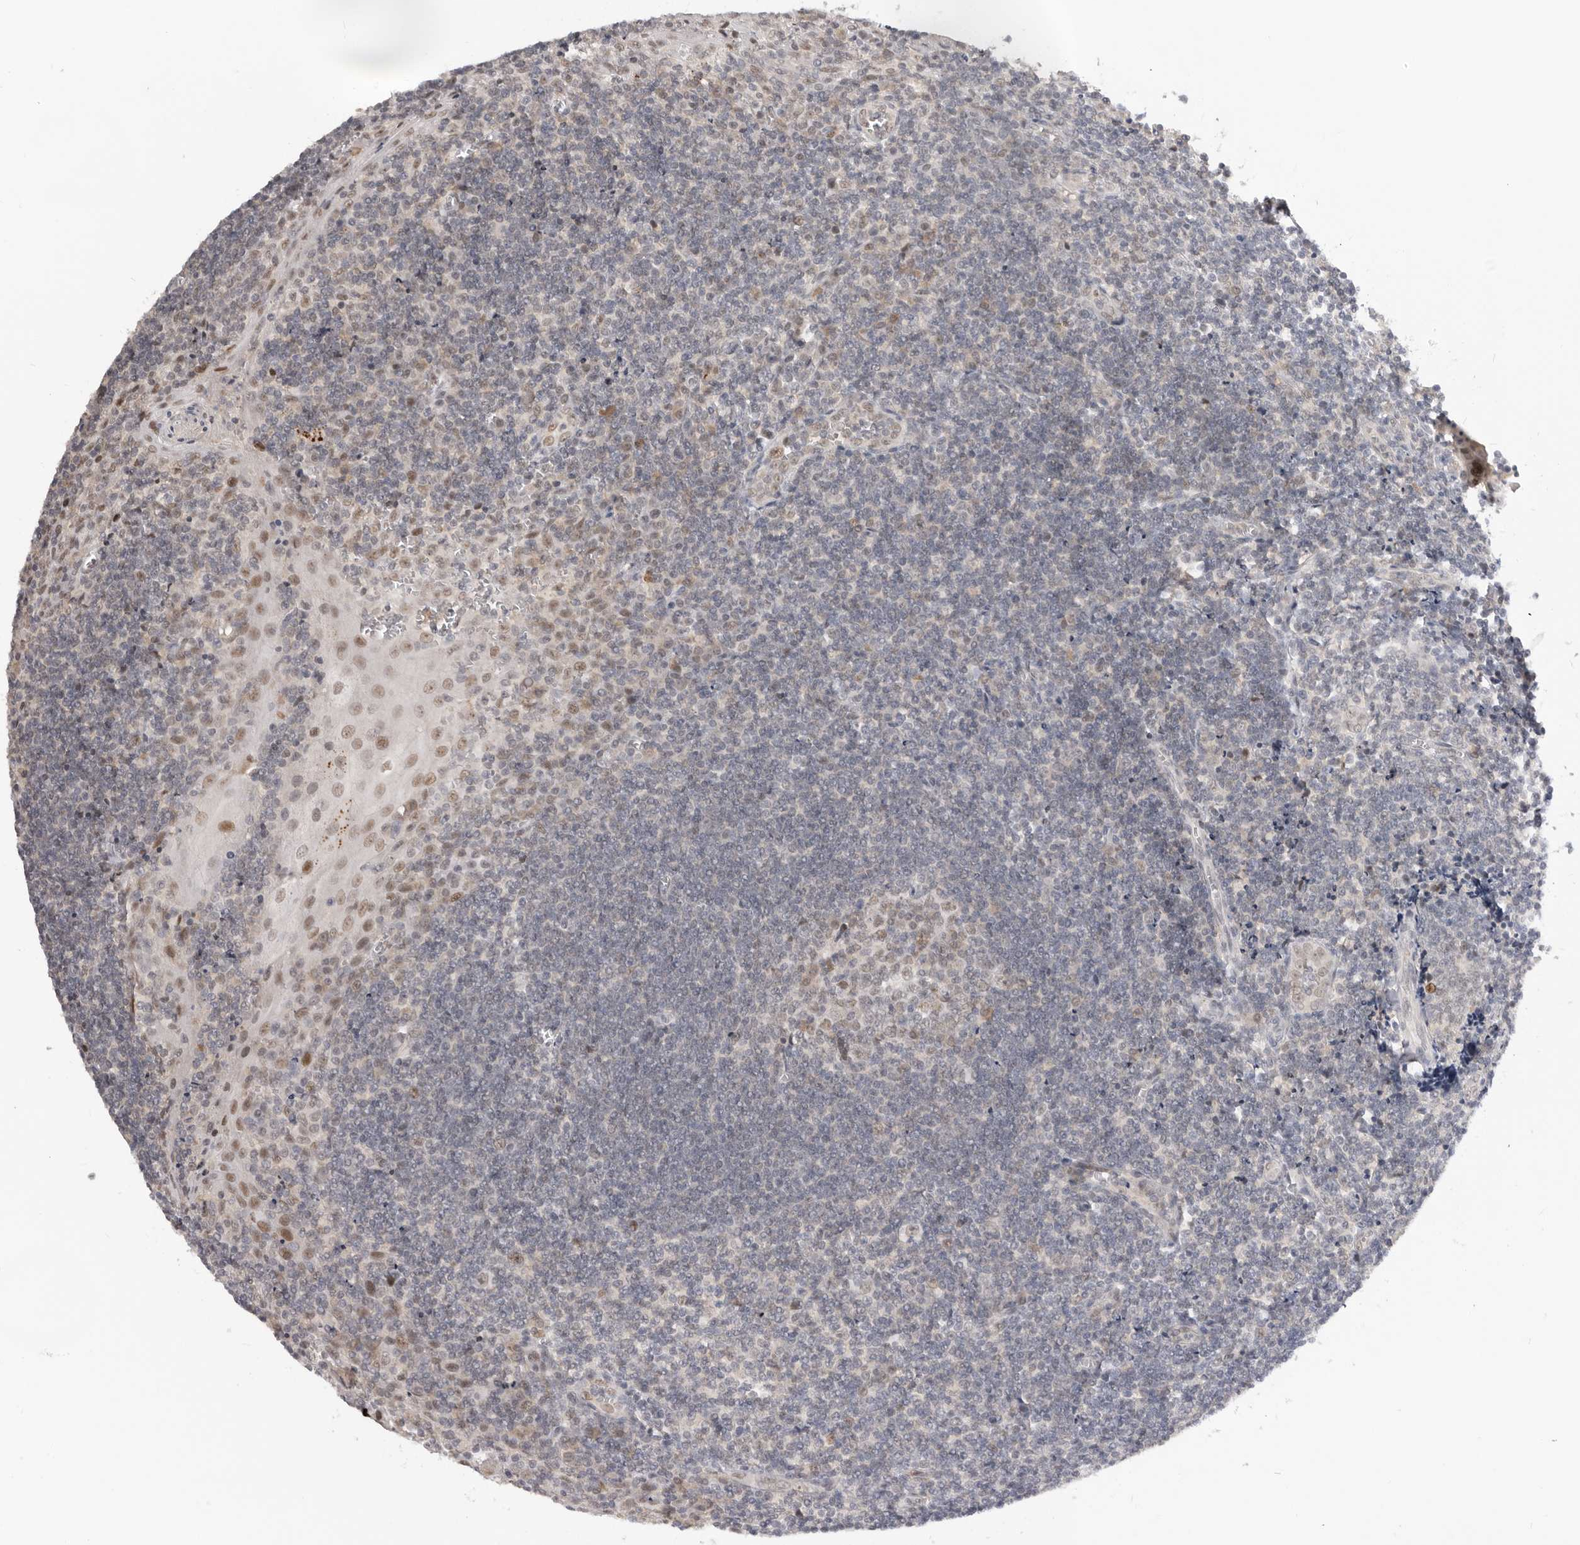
{"staining": {"intensity": "moderate", "quantity": "25%-75%", "location": "nuclear"}, "tissue": "tonsil", "cell_type": "Germinal center cells", "image_type": "normal", "snomed": [{"axis": "morphology", "description": "Normal tissue, NOS"}, {"axis": "topography", "description": "Tonsil"}], "caption": "Normal tonsil reveals moderate nuclear staining in about 25%-75% of germinal center cells.", "gene": "BRCA2", "patient": {"sex": "male", "age": 27}}